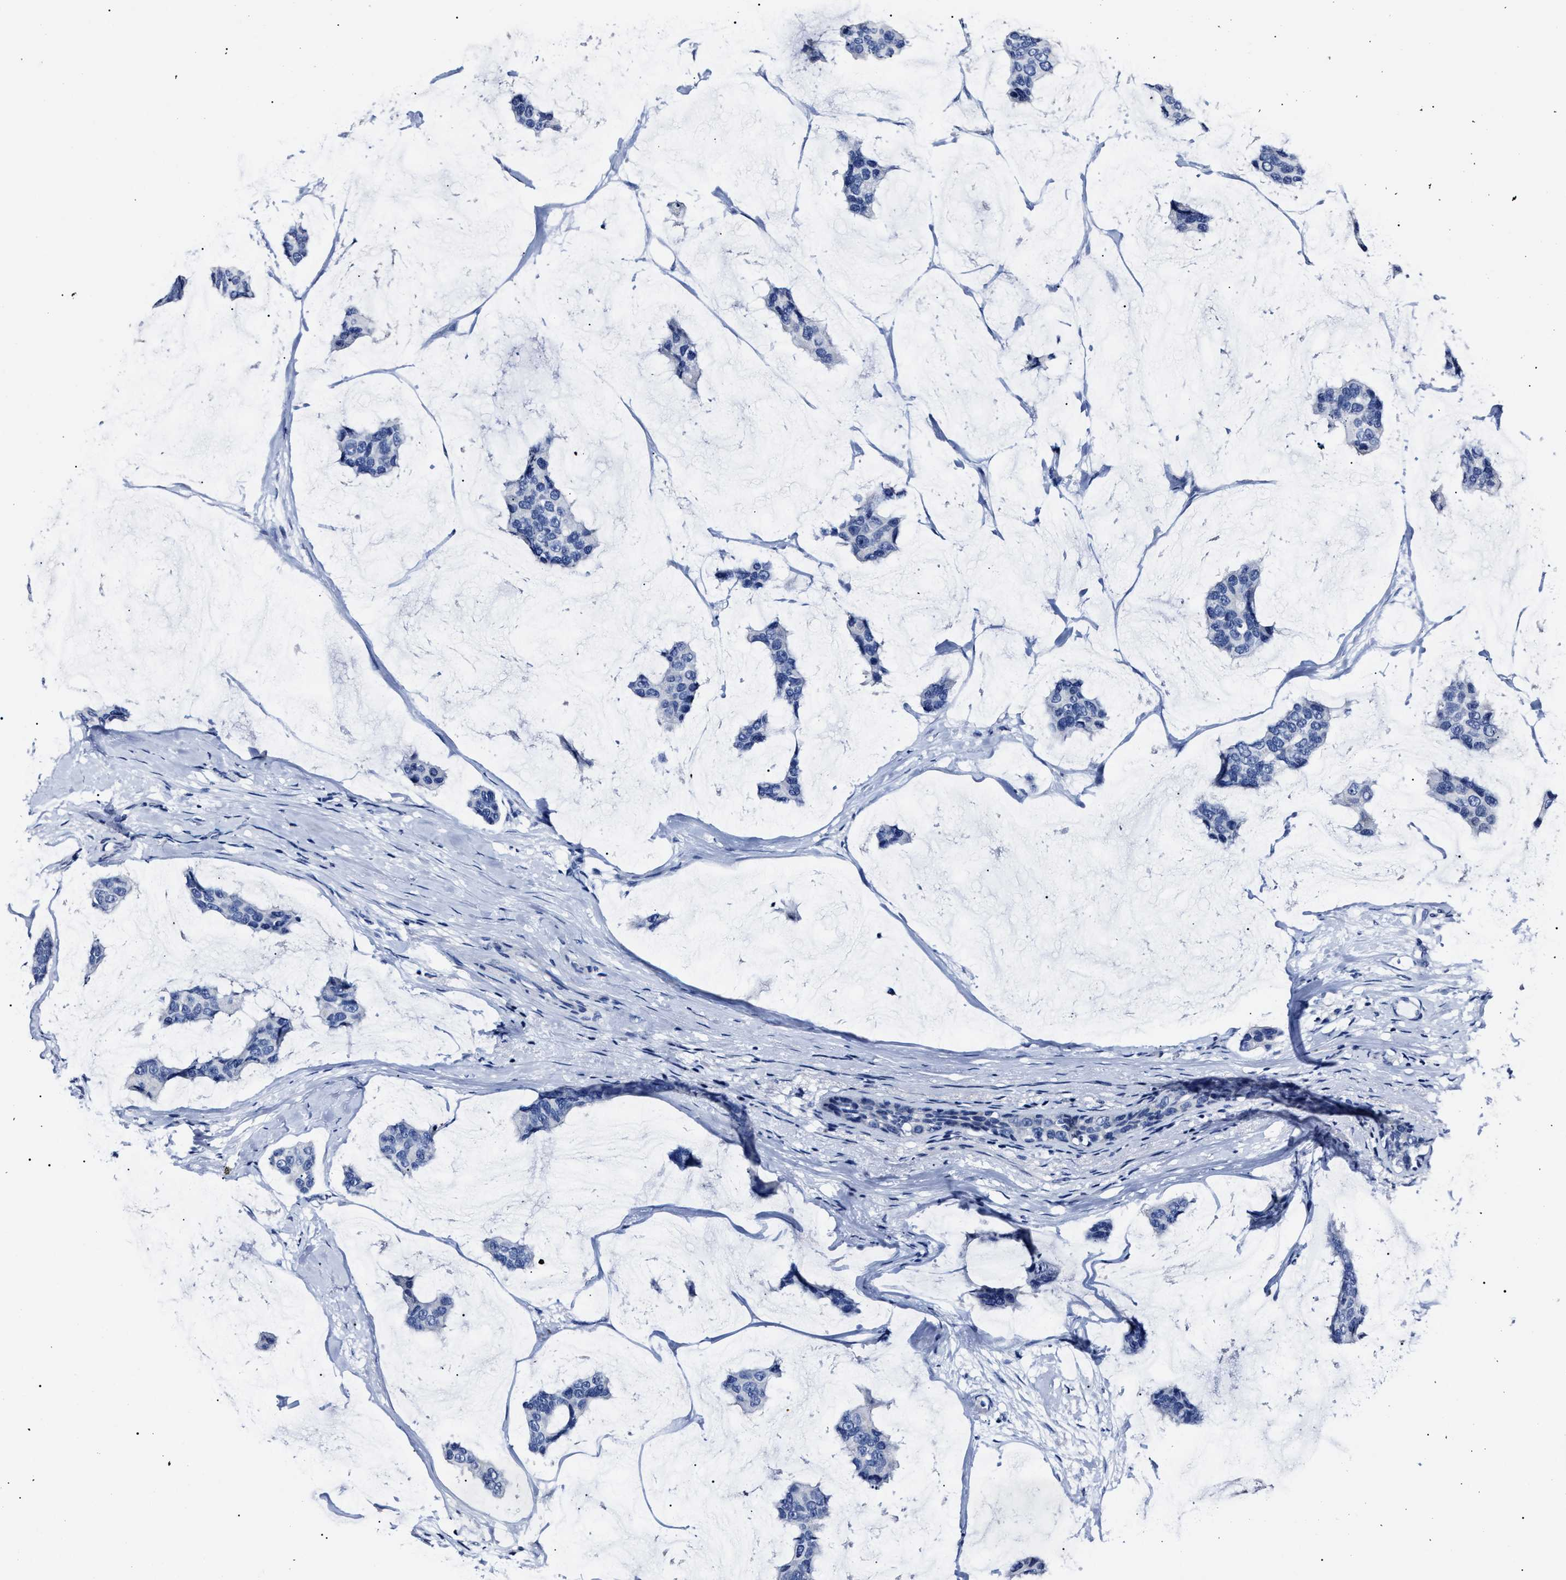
{"staining": {"intensity": "negative", "quantity": "none", "location": "none"}, "tissue": "breast cancer", "cell_type": "Tumor cells", "image_type": "cancer", "snomed": [{"axis": "morphology", "description": "Normal tissue, NOS"}, {"axis": "morphology", "description": "Duct carcinoma"}, {"axis": "topography", "description": "Breast"}], "caption": "The immunohistochemistry (IHC) photomicrograph has no significant staining in tumor cells of breast cancer tissue.", "gene": "ALPG", "patient": {"sex": "female", "age": 50}}